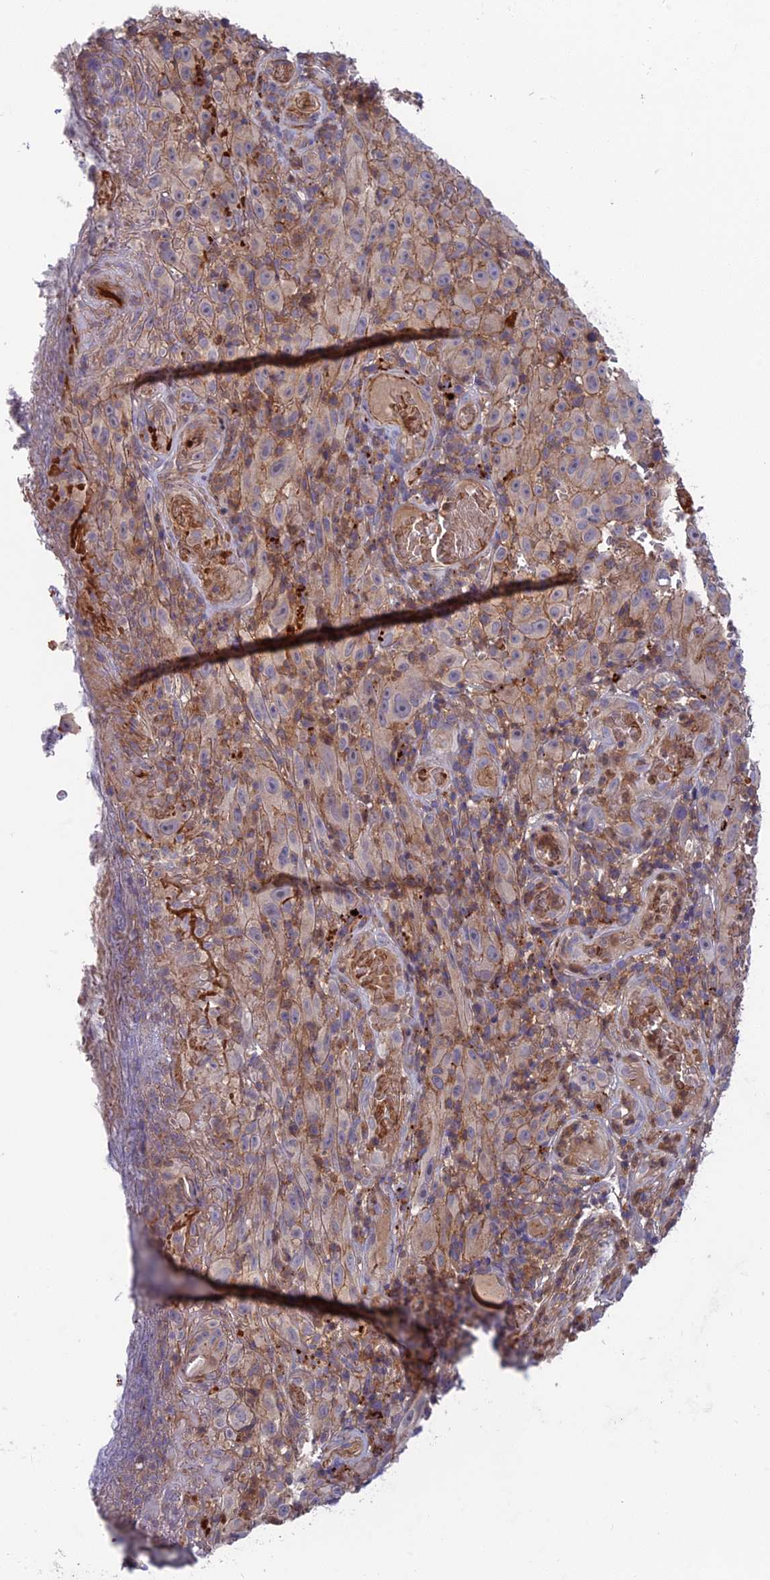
{"staining": {"intensity": "negative", "quantity": "none", "location": "none"}, "tissue": "melanoma", "cell_type": "Tumor cells", "image_type": "cancer", "snomed": [{"axis": "morphology", "description": "Malignant melanoma, NOS"}, {"axis": "topography", "description": "Skin"}], "caption": "IHC photomicrograph of human malignant melanoma stained for a protein (brown), which reveals no staining in tumor cells. (DAB immunohistochemistry, high magnification).", "gene": "CPNE7", "patient": {"sex": "female", "age": 82}}